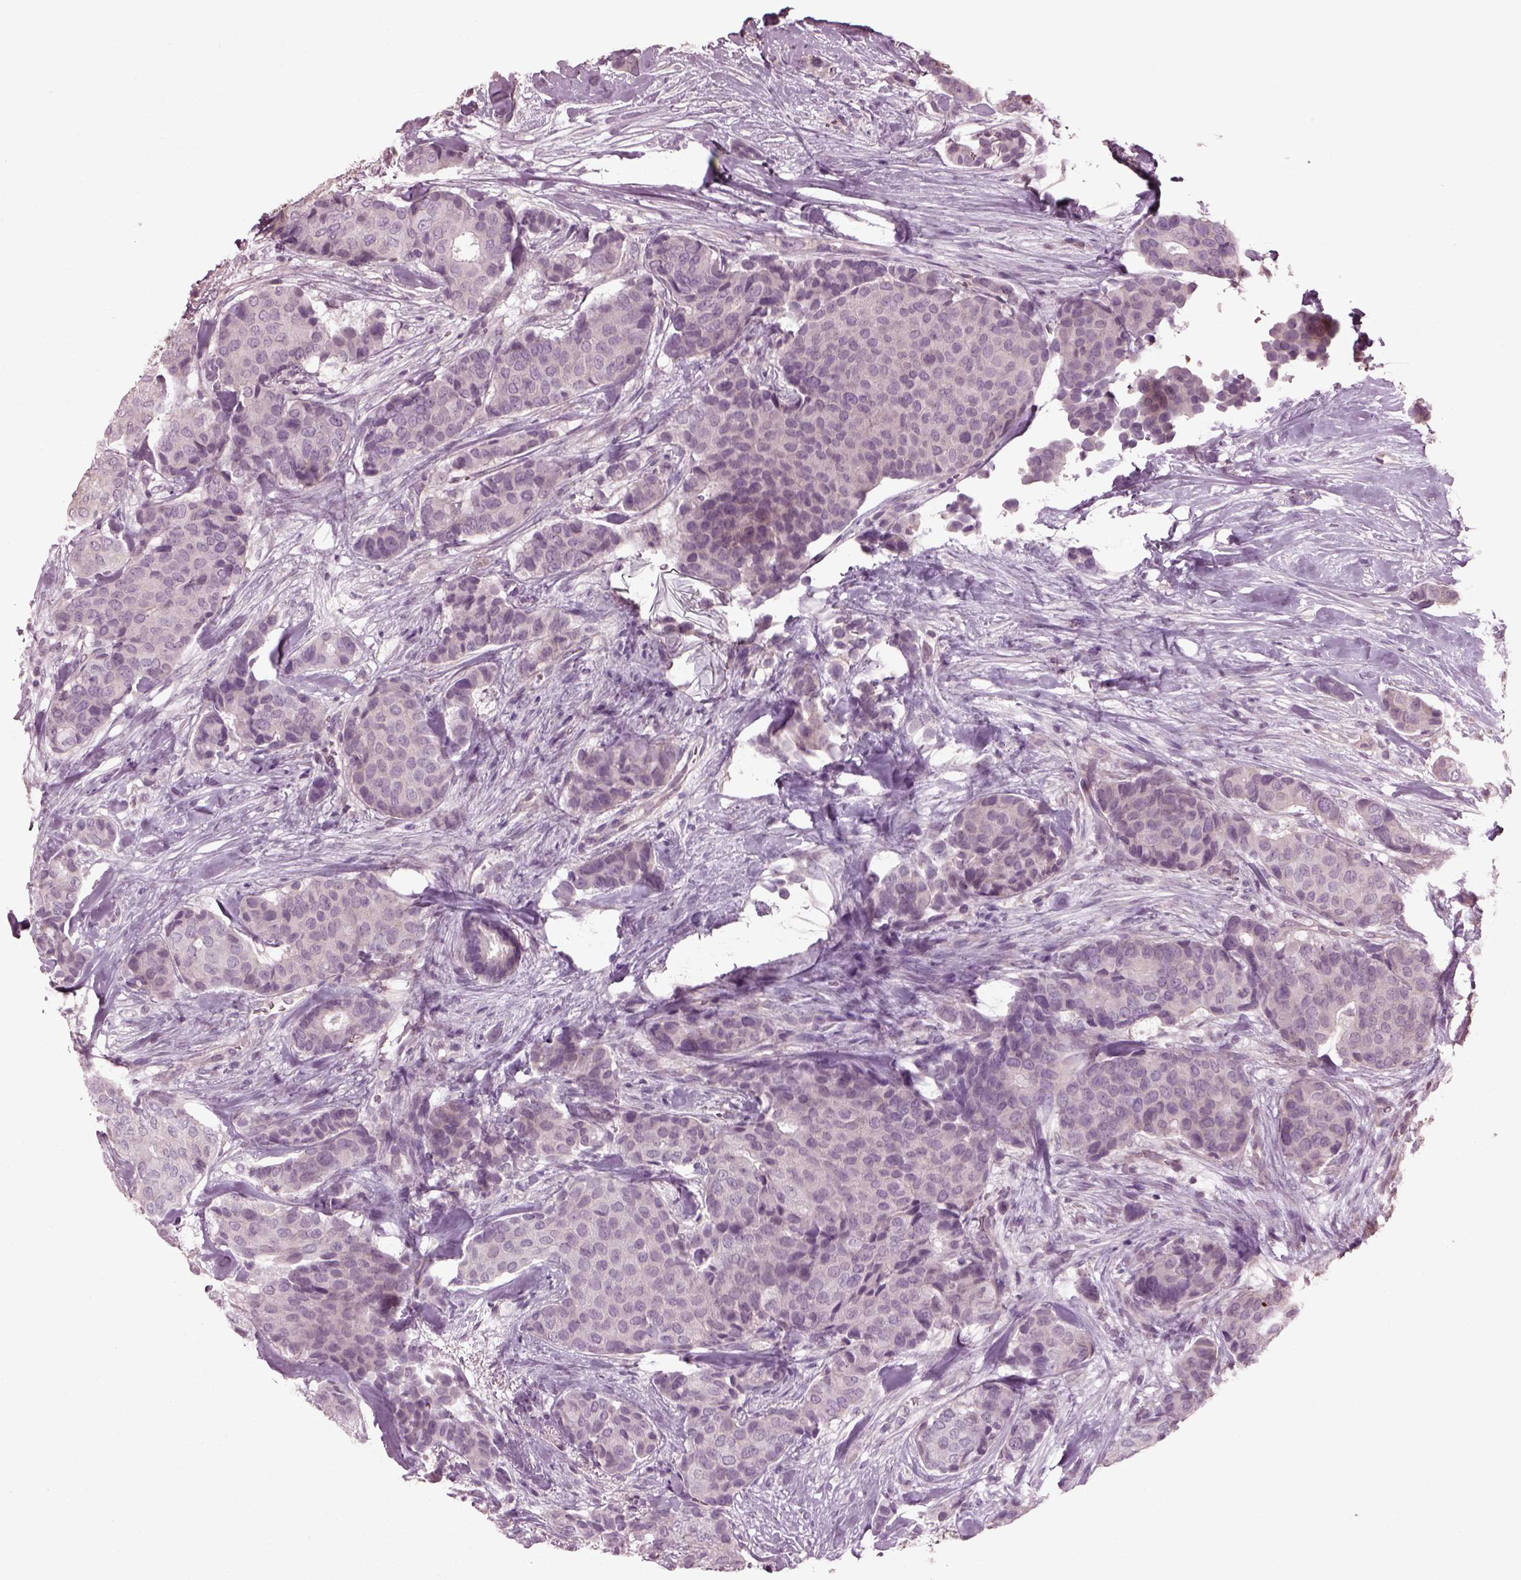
{"staining": {"intensity": "negative", "quantity": "none", "location": "none"}, "tissue": "breast cancer", "cell_type": "Tumor cells", "image_type": "cancer", "snomed": [{"axis": "morphology", "description": "Duct carcinoma"}, {"axis": "topography", "description": "Breast"}], "caption": "Immunohistochemistry of breast invasive ductal carcinoma reveals no expression in tumor cells.", "gene": "CABP5", "patient": {"sex": "female", "age": 75}}